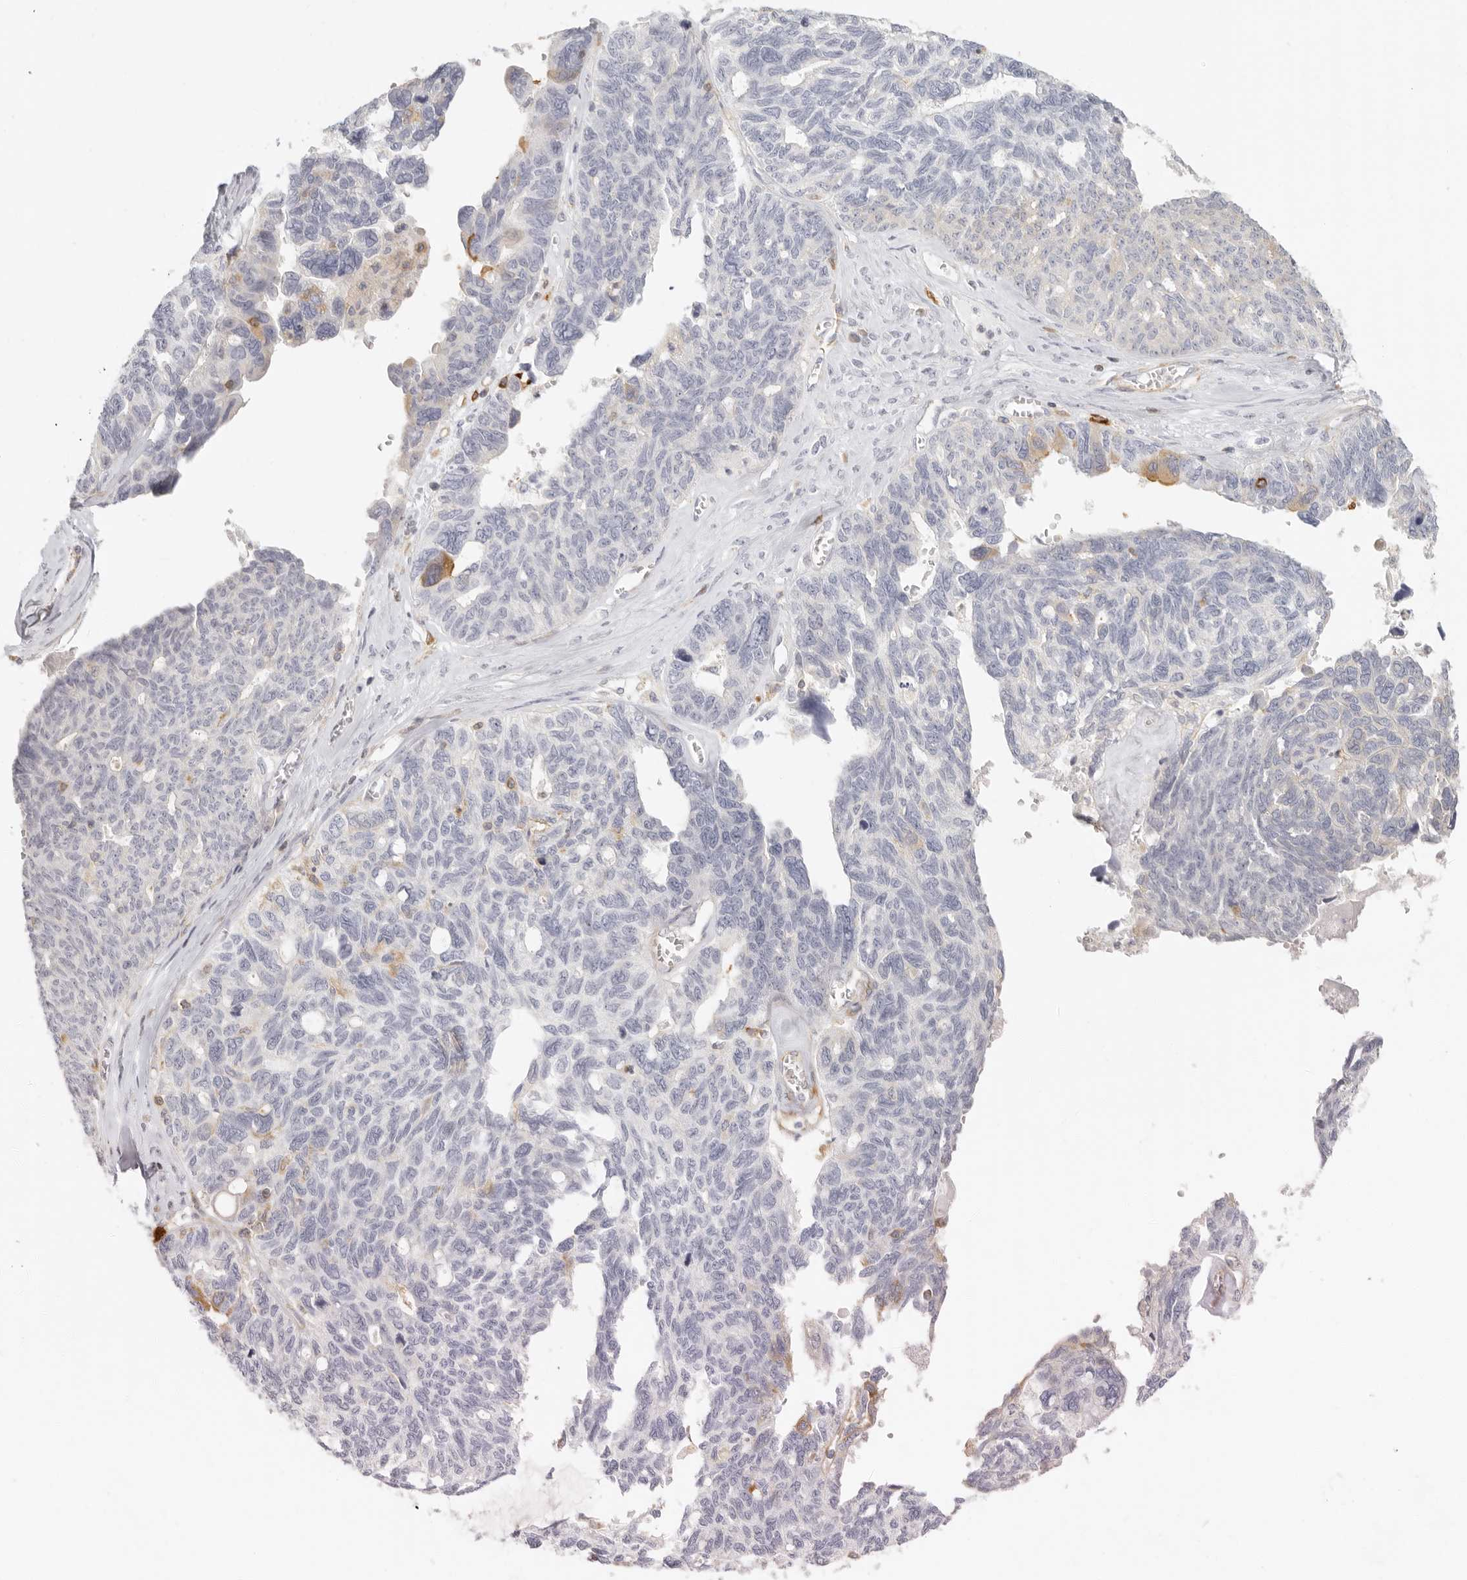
{"staining": {"intensity": "moderate", "quantity": "<25%", "location": "cytoplasmic/membranous"}, "tissue": "ovarian cancer", "cell_type": "Tumor cells", "image_type": "cancer", "snomed": [{"axis": "morphology", "description": "Cystadenocarcinoma, serous, NOS"}, {"axis": "topography", "description": "Ovary"}], "caption": "Protein staining reveals moderate cytoplasmic/membranous positivity in approximately <25% of tumor cells in serous cystadenocarcinoma (ovarian). (DAB IHC, brown staining for protein, blue staining for nuclei).", "gene": "NIBAN1", "patient": {"sex": "female", "age": 79}}